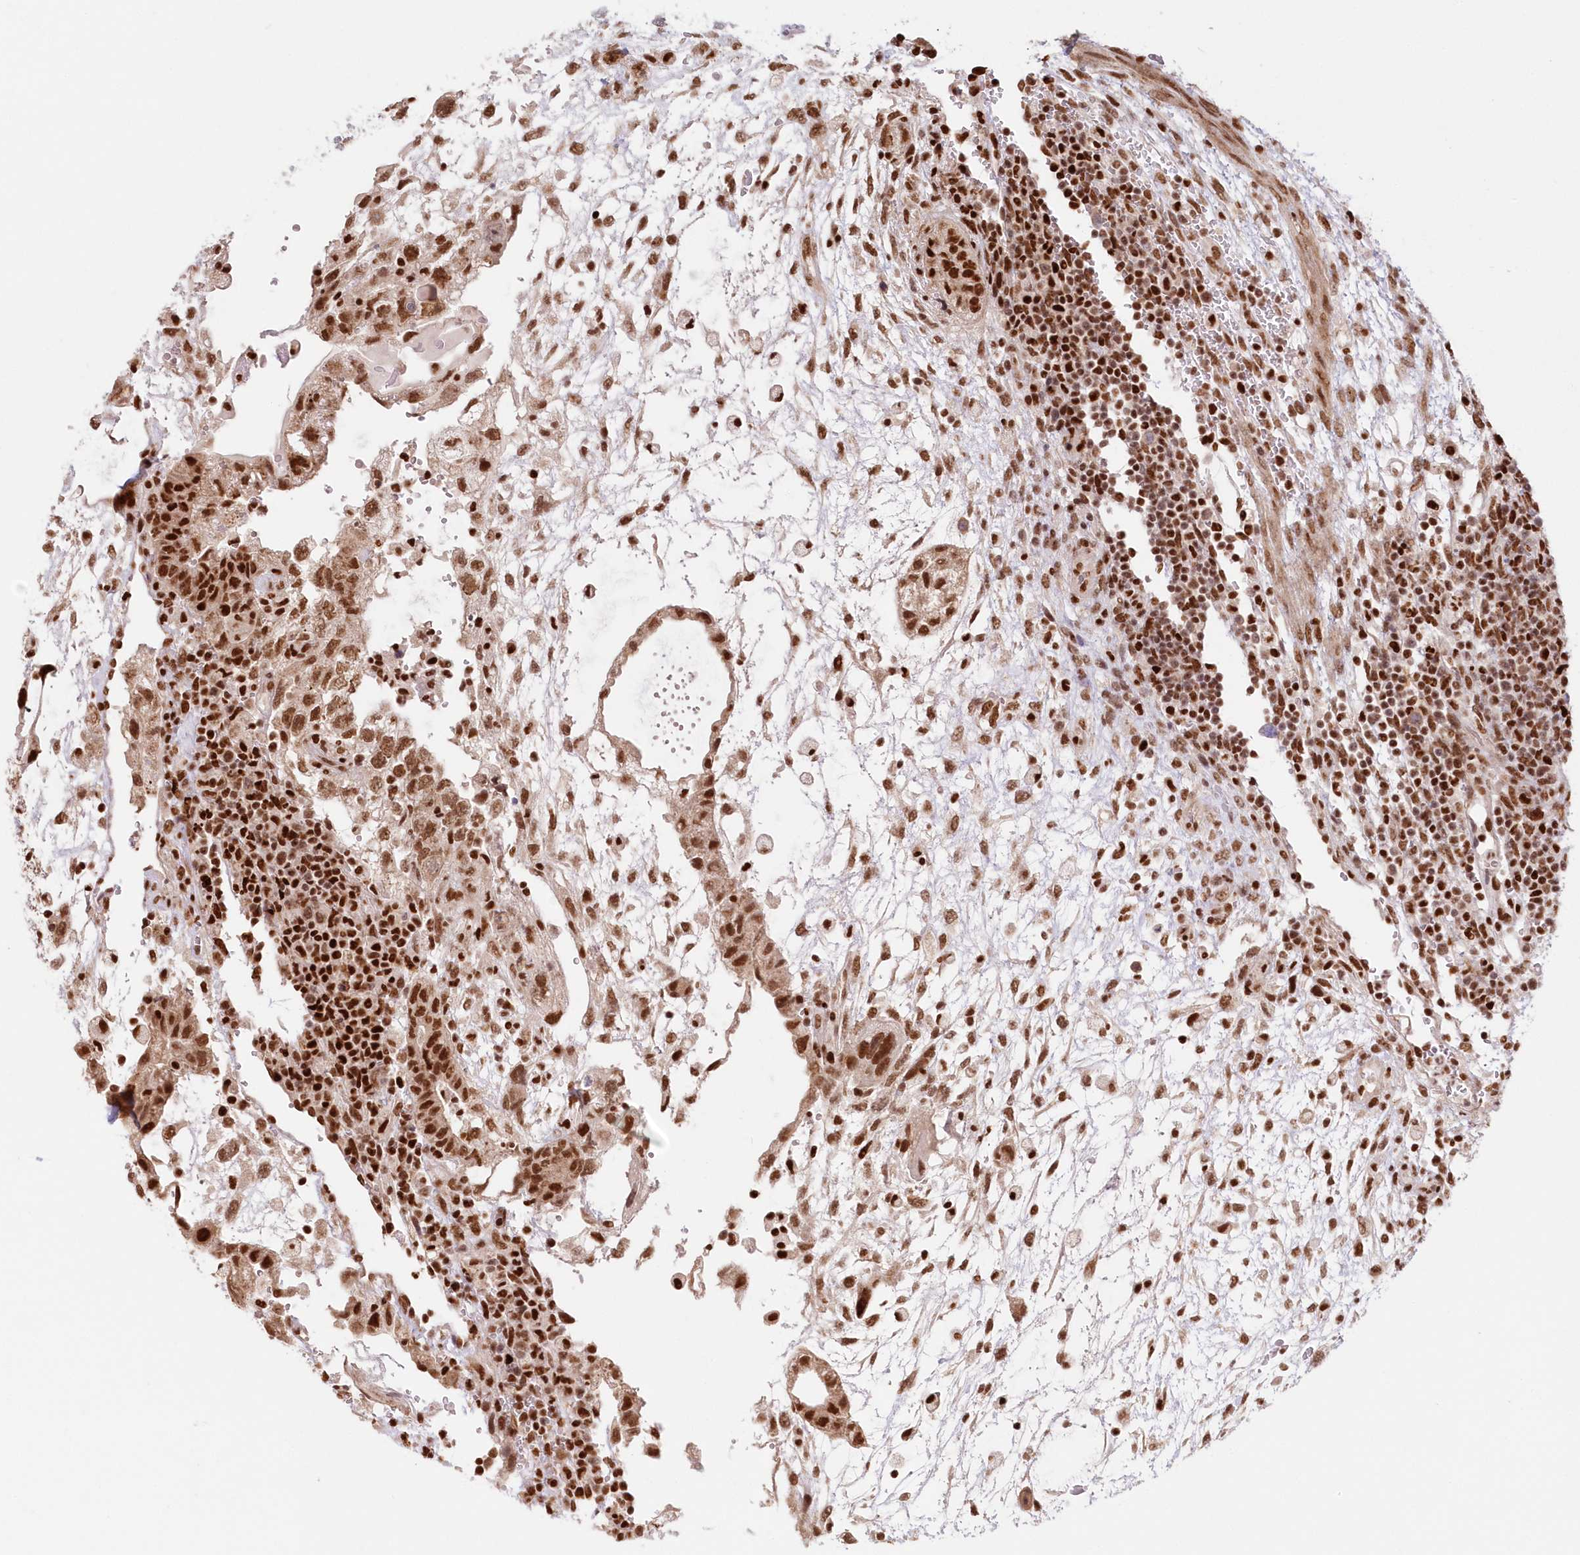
{"staining": {"intensity": "moderate", "quantity": ">75%", "location": "nuclear"}, "tissue": "testis cancer", "cell_type": "Tumor cells", "image_type": "cancer", "snomed": [{"axis": "morphology", "description": "Carcinoma, Embryonal, NOS"}, {"axis": "topography", "description": "Testis"}], "caption": "Approximately >75% of tumor cells in testis cancer (embryonal carcinoma) show moderate nuclear protein expression as visualized by brown immunohistochemical staining.", "gene": "POLR2B", "patient": {"sex": "male", "age": 36}}